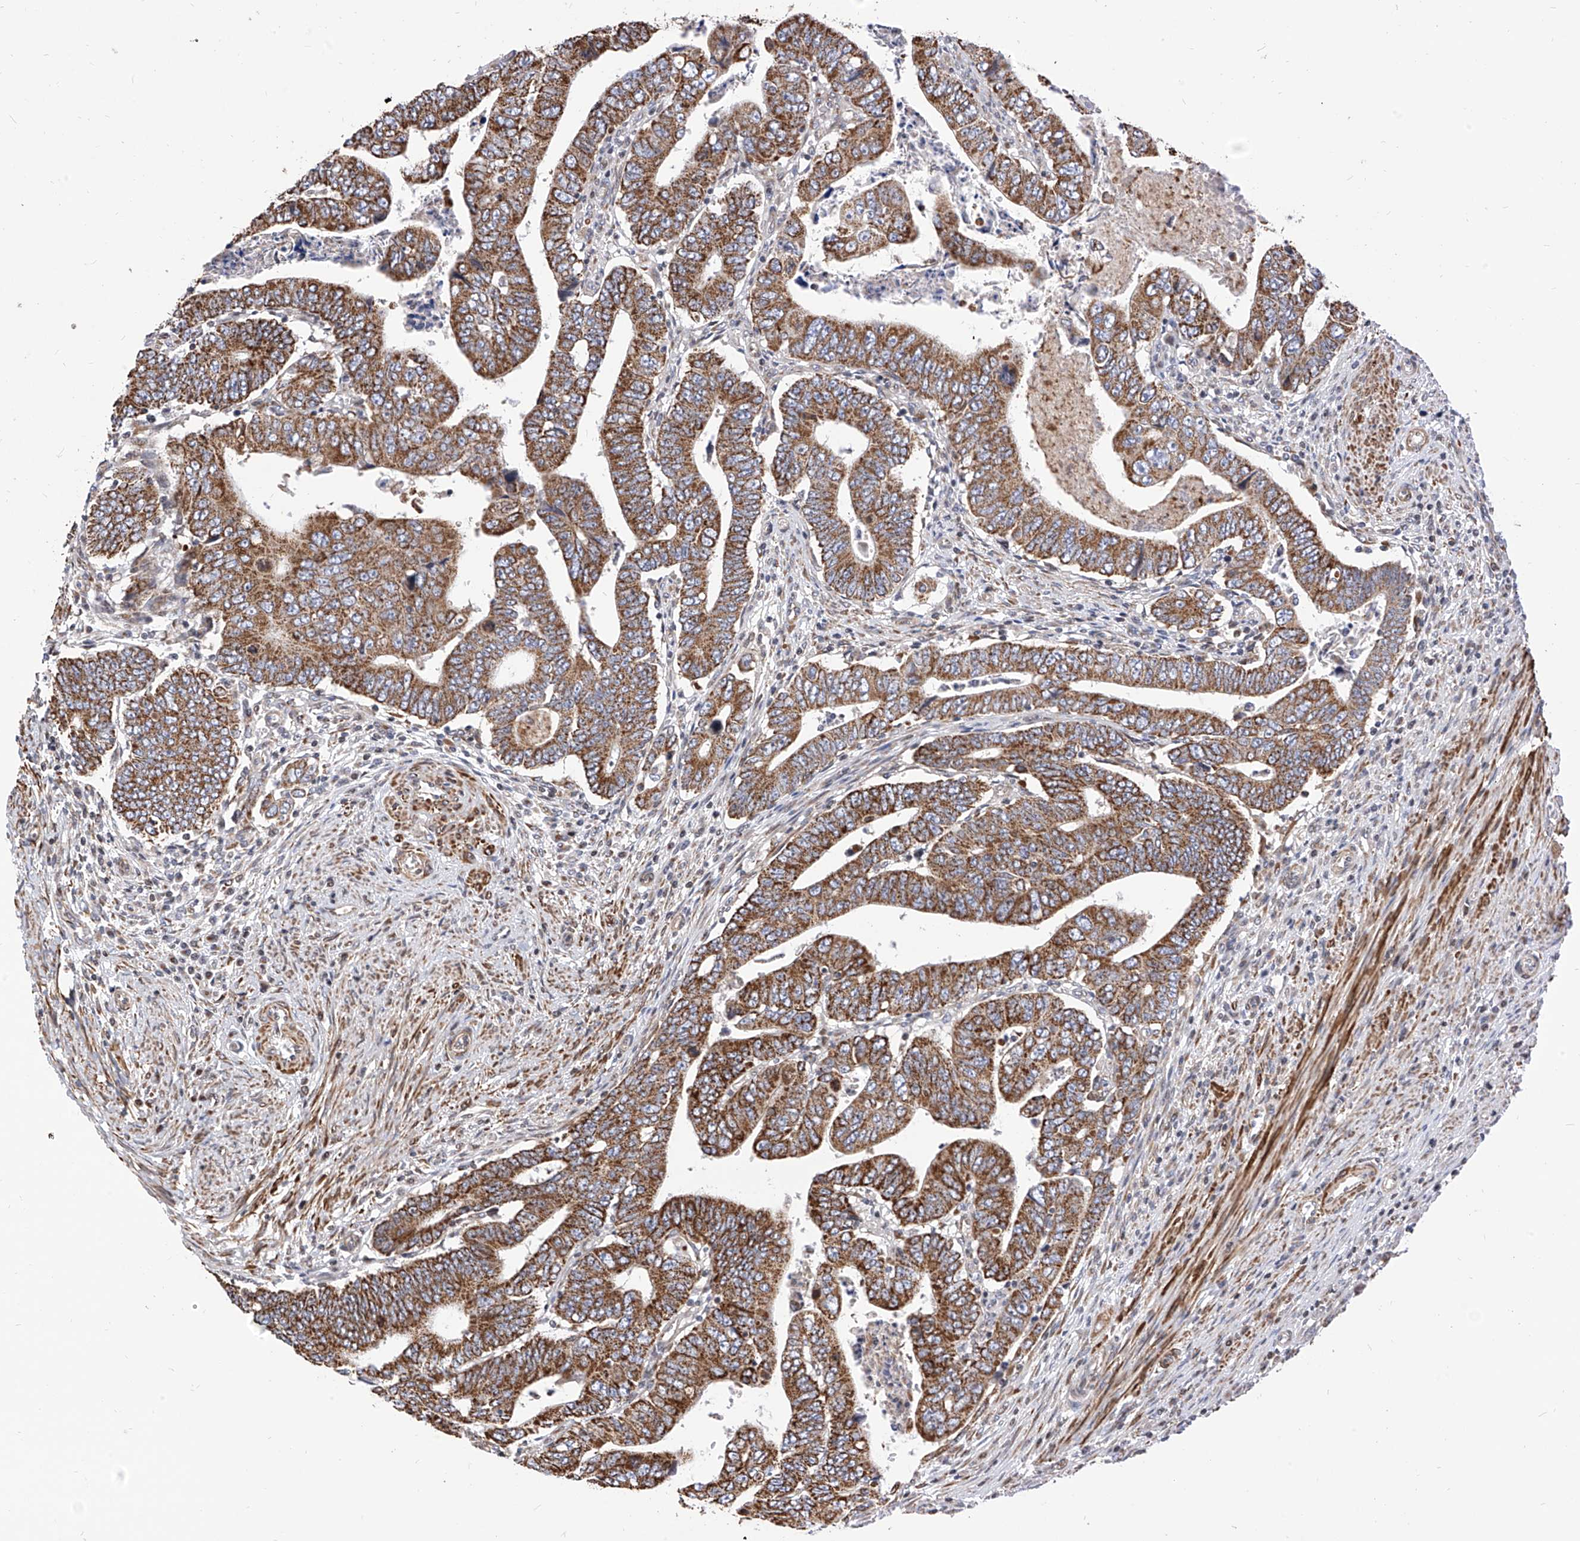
{"staining": {"intensity": "moderate", "quantity": ">75%", "location": "cytoplasmic/membranous"}, "tissue": "colorectal cancer", "cell_type": "Tumor cells", "image_type": "cancer", "snomed": [{"axis": "morphology", "description": "Normal tissue, NOS"}, {"axis": "morphology", "description": "Adenocarcinoma, NOS"}, {"axis": "topography", "description": "Rectum"}], "caption": "Protein staining demonstrates moderate cytoplasmic/membranous expression in approximately >75% of tumor cells in colorectal adenocarcinoma. (DAB IHC with brightfield microscopy, high magnification).", "gene": "TTLL8", "patient": {"sex": "female", "age": 65}}